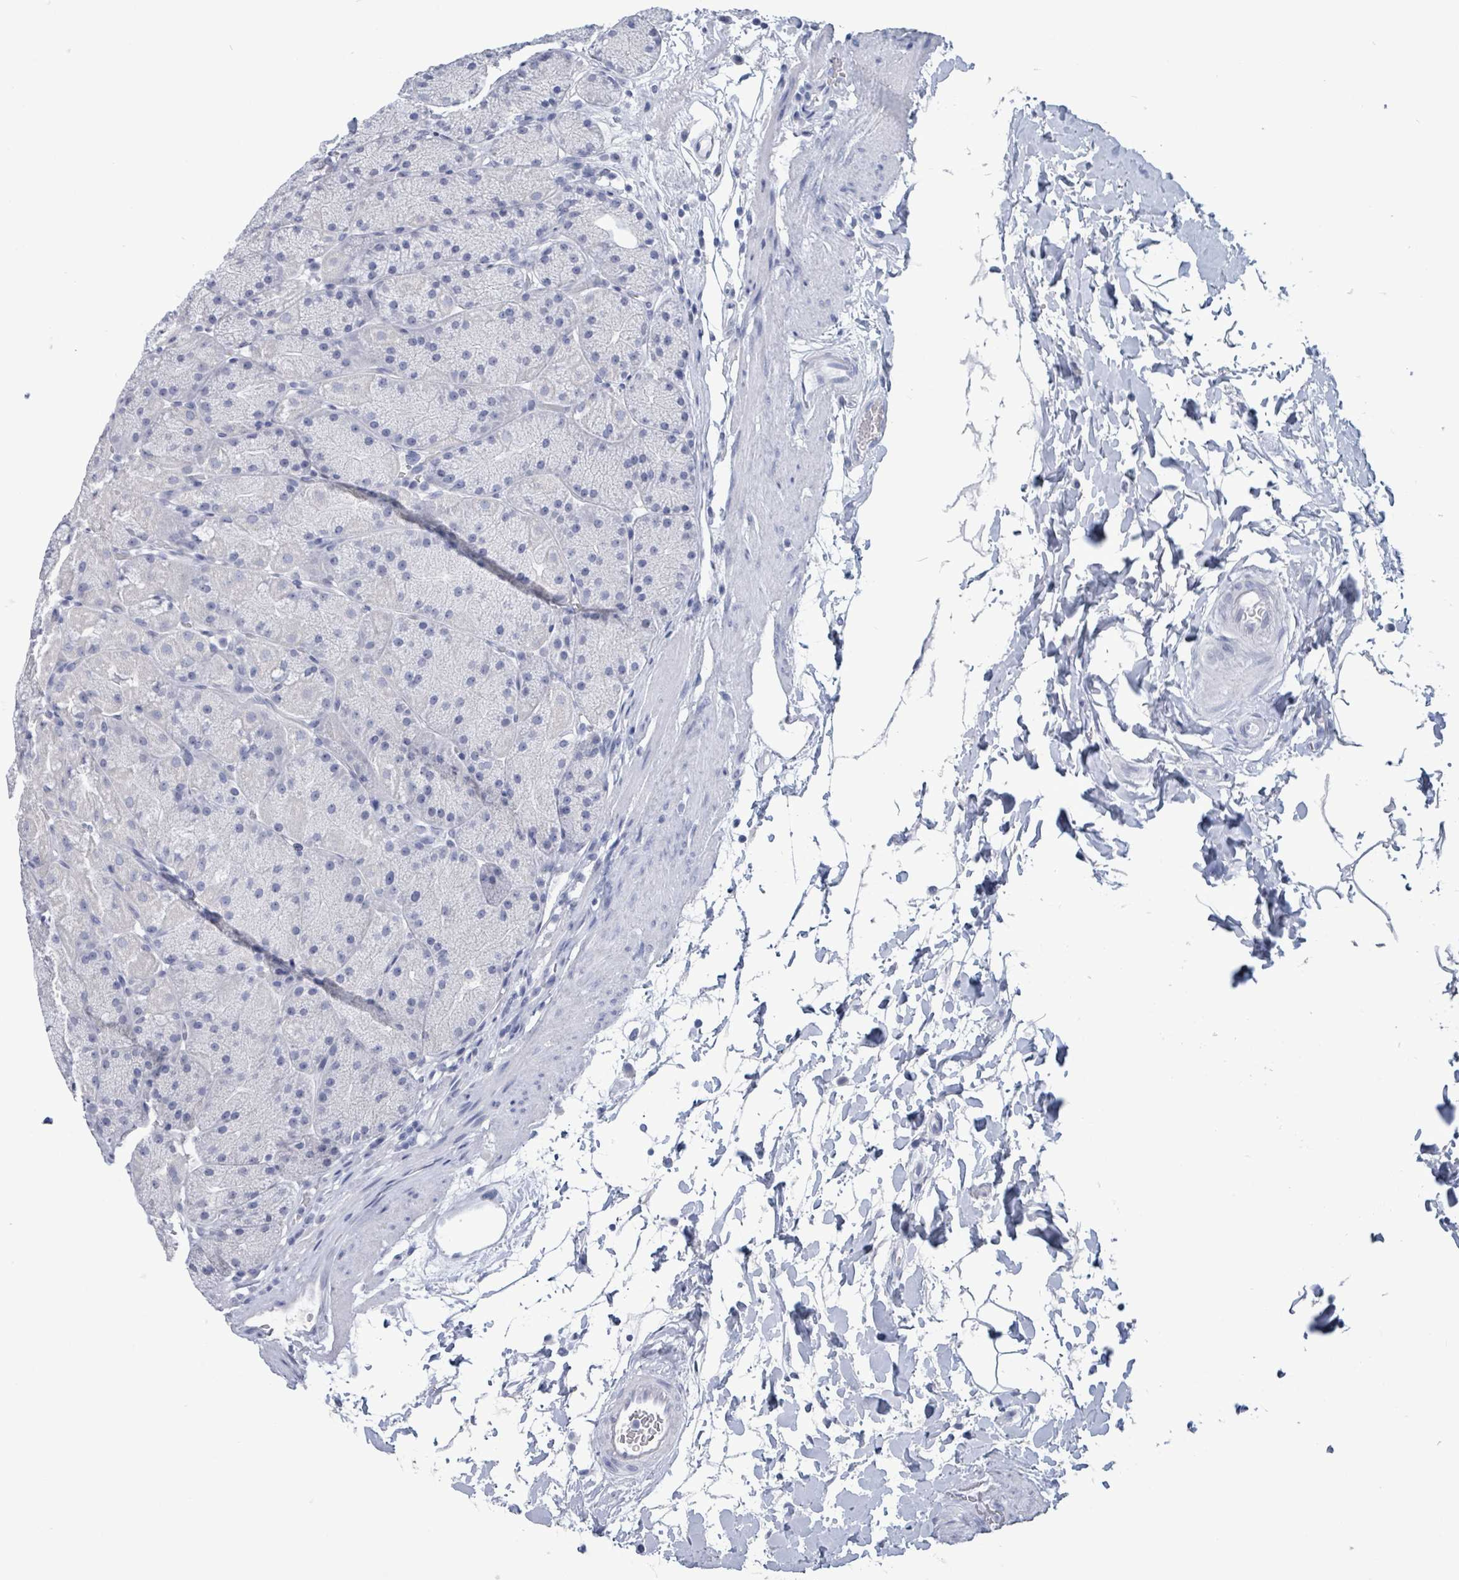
{"staining": {"intensity": "negative", "quantity": "none", "location": "none"}, "tissue": "stomach", "cell_type": "Glandular cells", "image_type": "normal", "snomed": [{"axis": "morphology", "description": "Normal tissue, NOS"}, {"axis": "topography", "description": "Stomach, upper"}, {"axis": "topography", "description": "Stomach, lower"}], "caption": "Glandular cells are negative for brown protein staining in benign stomach. (DAB IHC visualized using brightfield microscopy, high magnification).", "gene": "NKX2", "patient": {"sex": "male", "age": 67}}